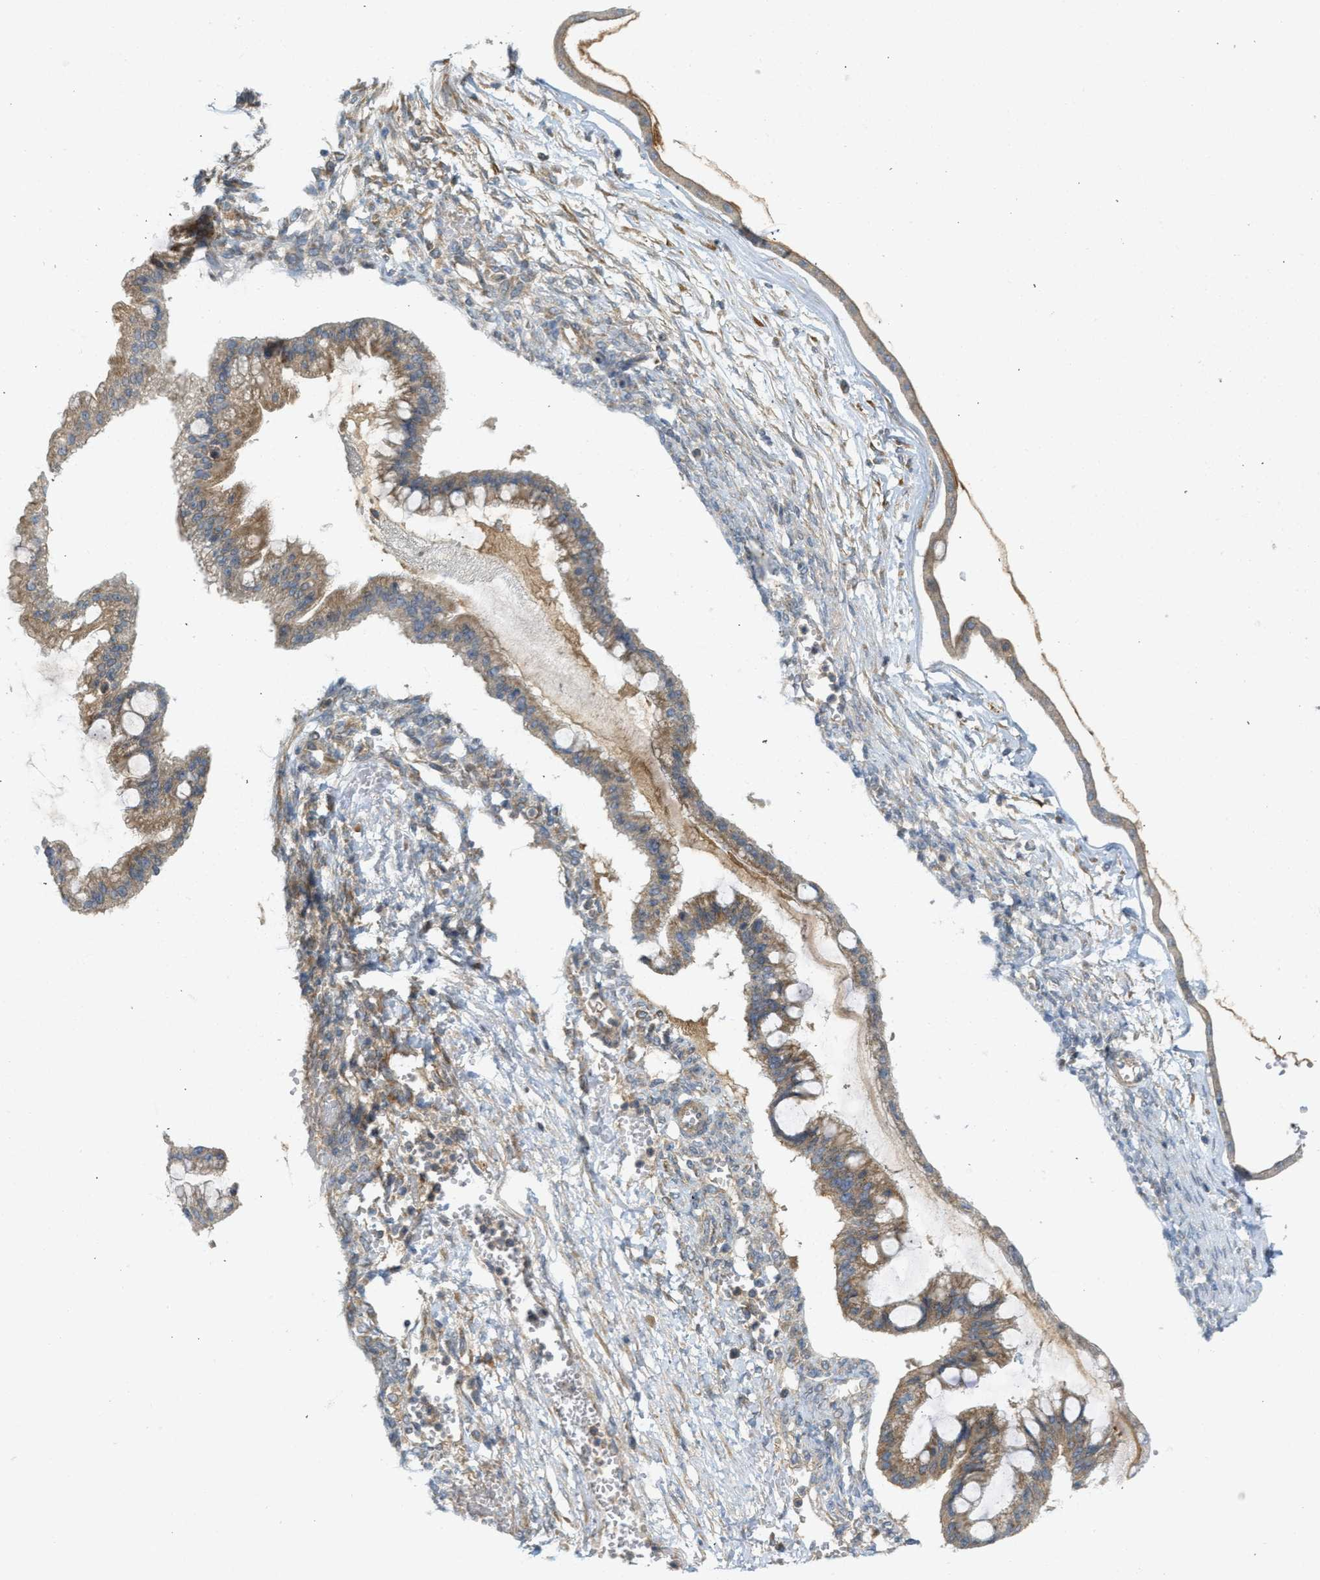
{"staining": {"intensity": "moderate", "quantity": ">75%", "location": "cytoplasmic/membranous"}, "tissue": "ovarian cancer", "cell_type": "Tumor cells", "image_type": "cancer", "snomed": [{"axis": "morphology", "description": "Cystadenocarcinoma, mucinous, NOS"}, {"axis": "topography", "description": "Ovary"}], "caption": "Protein expression analysis of human mucinous cystadenocarcinoma (ovarian) reveals moderate cytoplasmic/membranous staining in about >75% of tumor cells. The staining was performed using DAB (3,3'-diaminobenzidine) to visualize the protein expression in brown, while the nuclei were stained in blue with hematoxylin (Magnification: 20x).", "gene": "PROC", "patient": {"sex": "female", "age": 73}}